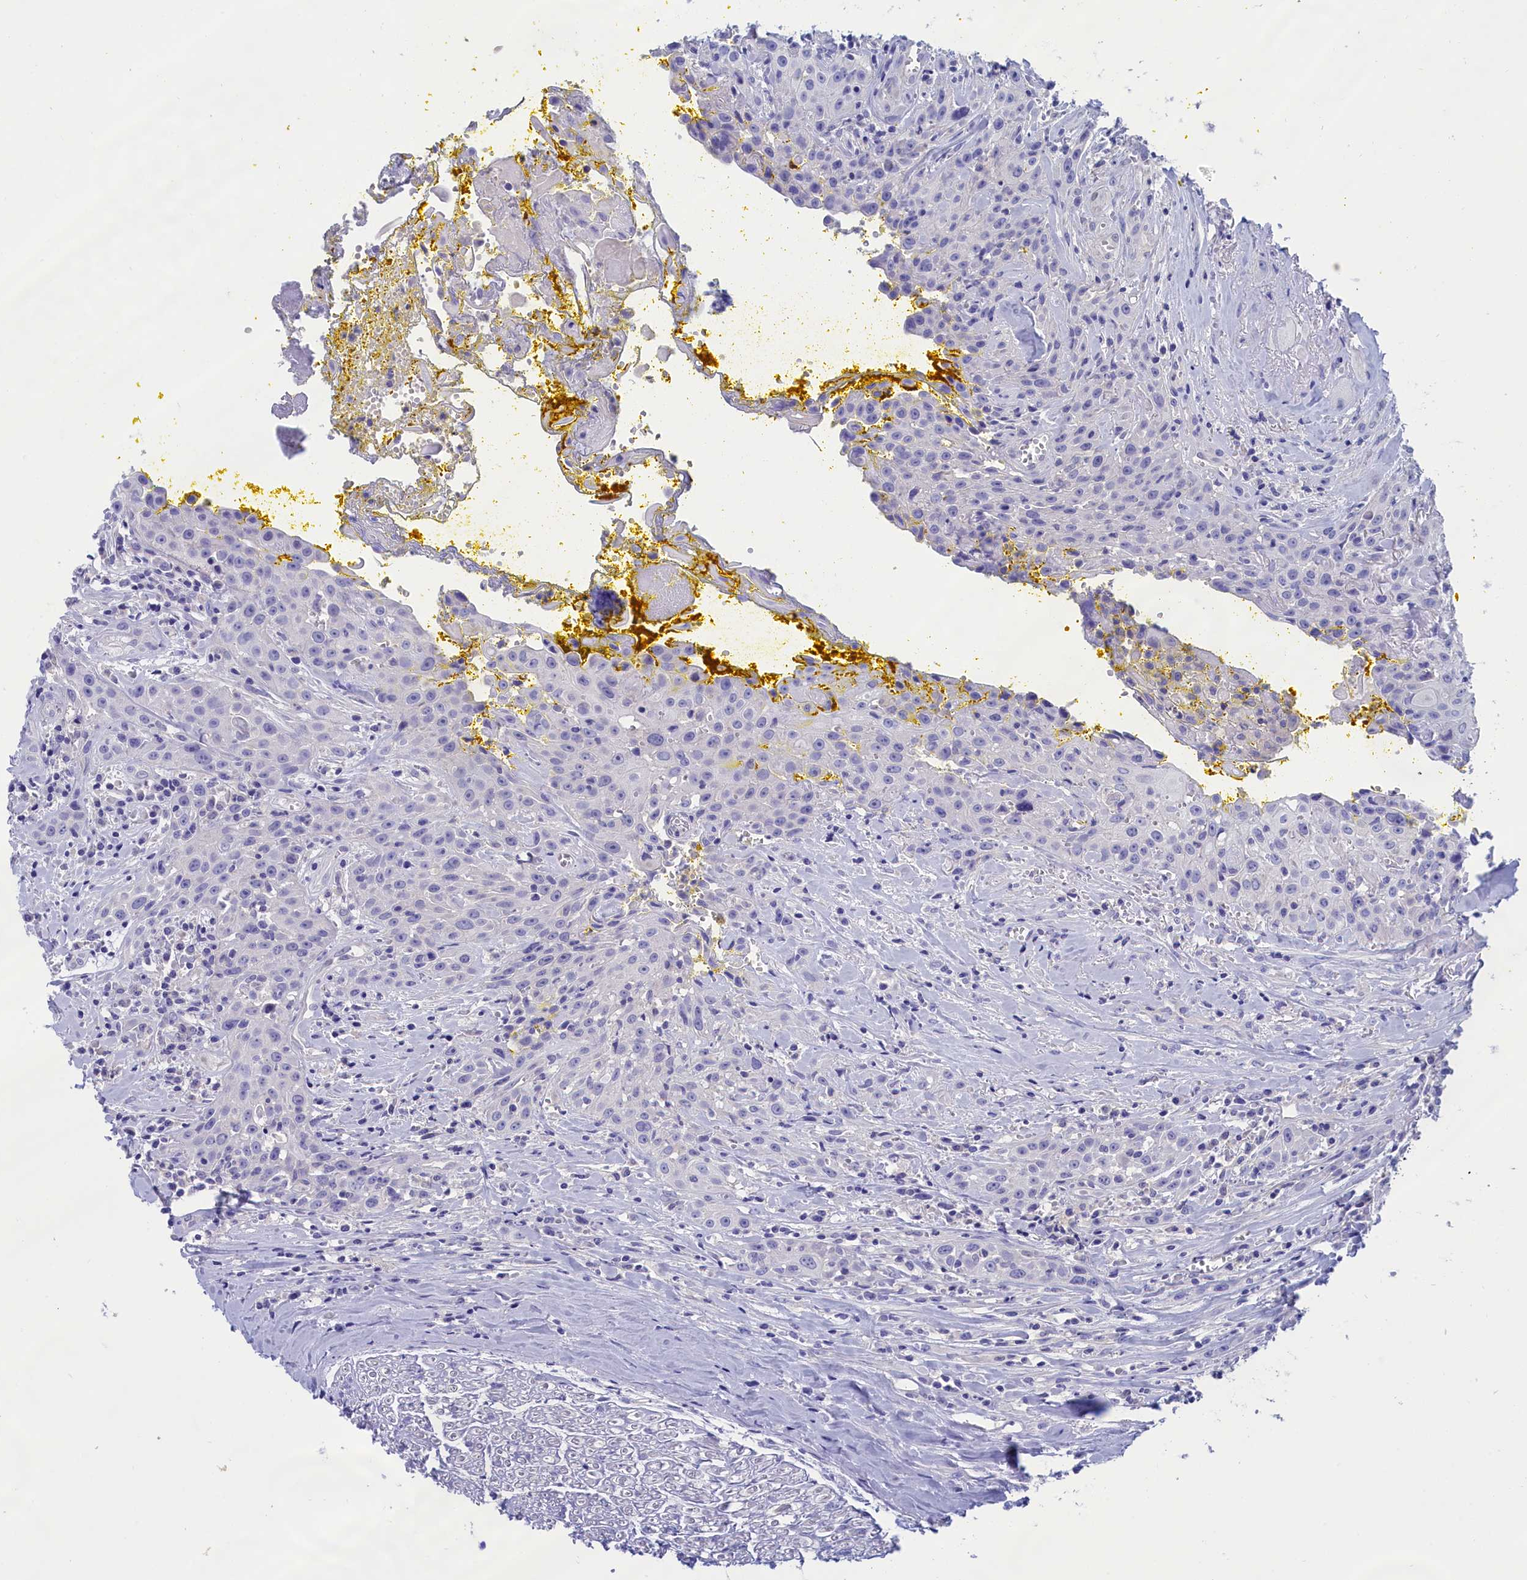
{"staining": {"intensity": "negative", "quantity": "none", "location": "none"}, "tissue": "head and neck cancer", "cell_type": "Tumor cells", "image_type": "cancer", "snomed": [{"axis": "morphology", "description": "Squamous cell carcinoma, NOS"}, {"axis": "topography", "description": "Oral tissue"}, {"axis": "topography", "description": "Head-Neck"}], "caption": "Immunohistochemical staining of head and neck cancer (squamous cell carcinoma) displays no significant staining in tumor cells.", "gene": "VPS35L", "patient": {"sex": "female", "age": 82}}